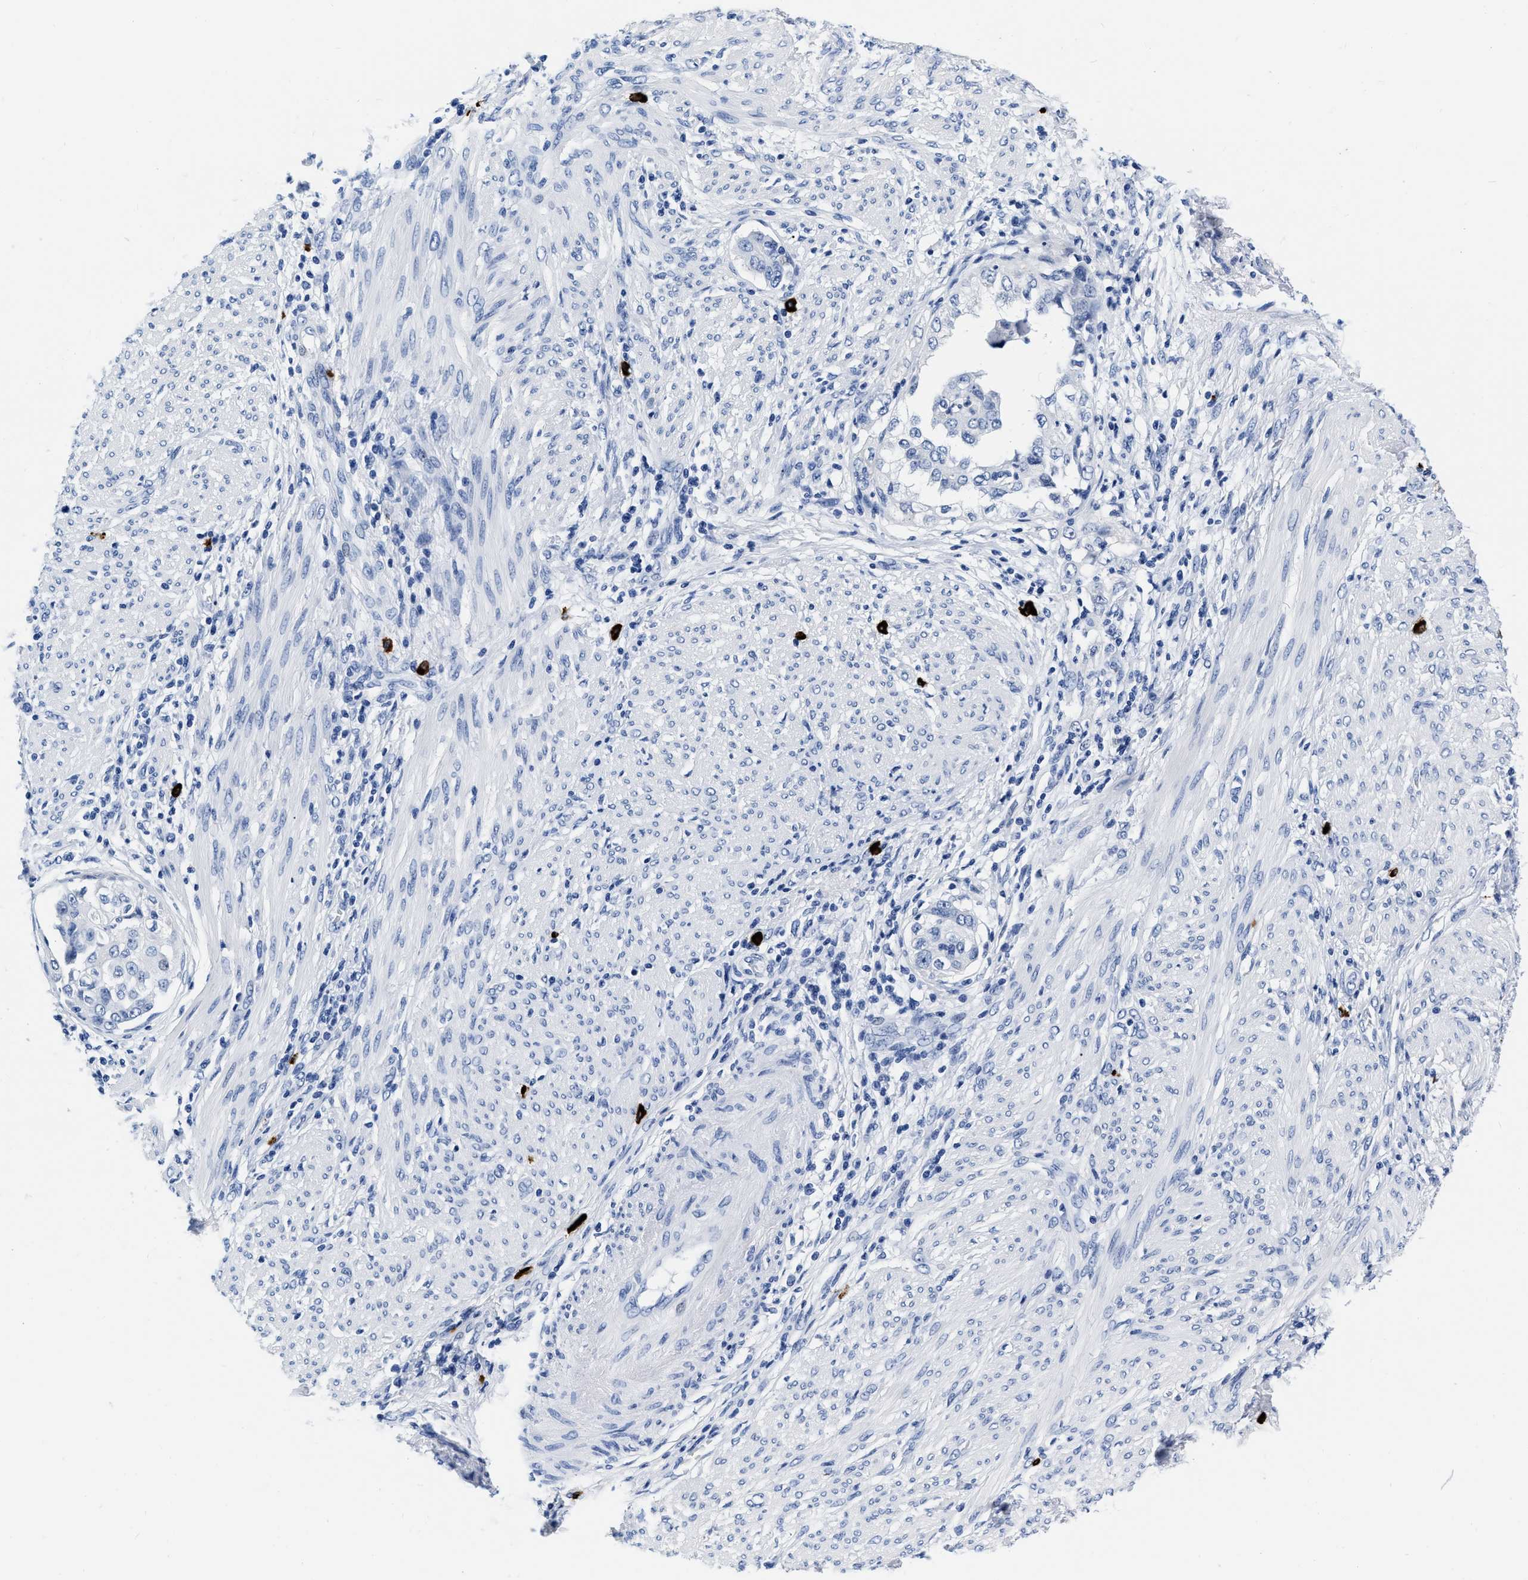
{"staining": {"intensity": "negative", "quantity": "none", "location": "none"}, "tissue": "endometrial cancer", "cell_type": "Tumor cells", "image_type": "cancer", "snomed": [{"axis": "morphology", "description": "Adenocarcinoma, NOS"}, {"axis": "topography", "description": "Endometrium"}], "caption": "The photomicrograph shows no staining of tumor cells in endometrial cancer (adenocarcinoma).", "gene": "CER1", "patient": {"sex": "female", "age": 85}}